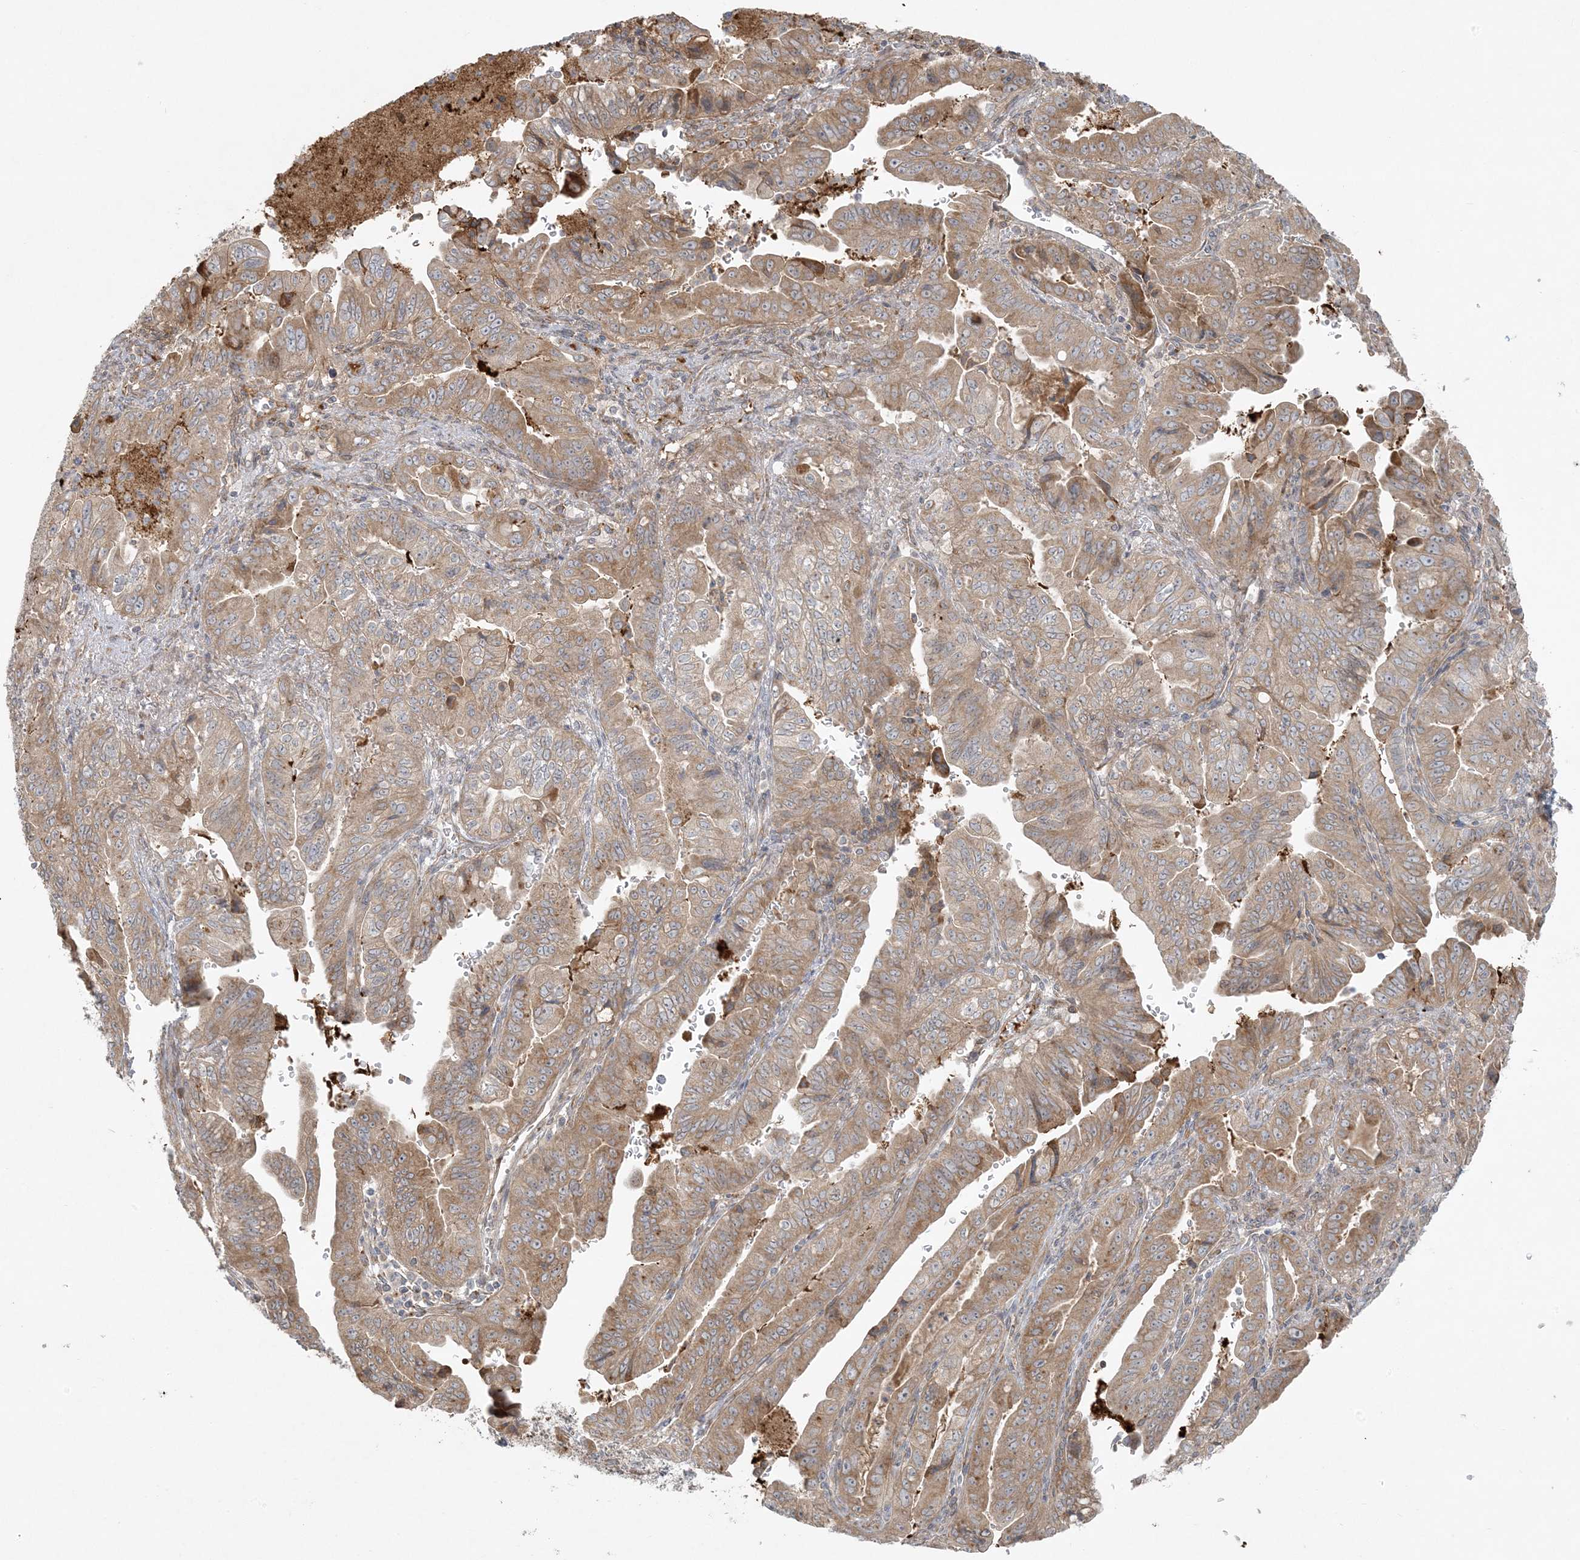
{"staining": {"intensity": "moderate", "quantity": ">75%", "location": "cytoplasmic/membranous"}, "tissue": "pancreatic cancer", "cell_type": "Tumor cells", "image_type": "cancer", "snomed": [{"axis": "morphology", "description": "Adenocarcinoma, NOS"}, {"axis": "topography", "description": "Pancreas"}], "caption": "DAB (3,3'-diaminobenzidine) immunohistochemical staining of human pancreatic adenocarcinoma reveals moderate cytoplasmic/membranous protein staining in about >75% of tumor cells. Nuclei are stained in blue.", "gene": "ZNF263", "patient": {"sex": "male", "age": 70}}